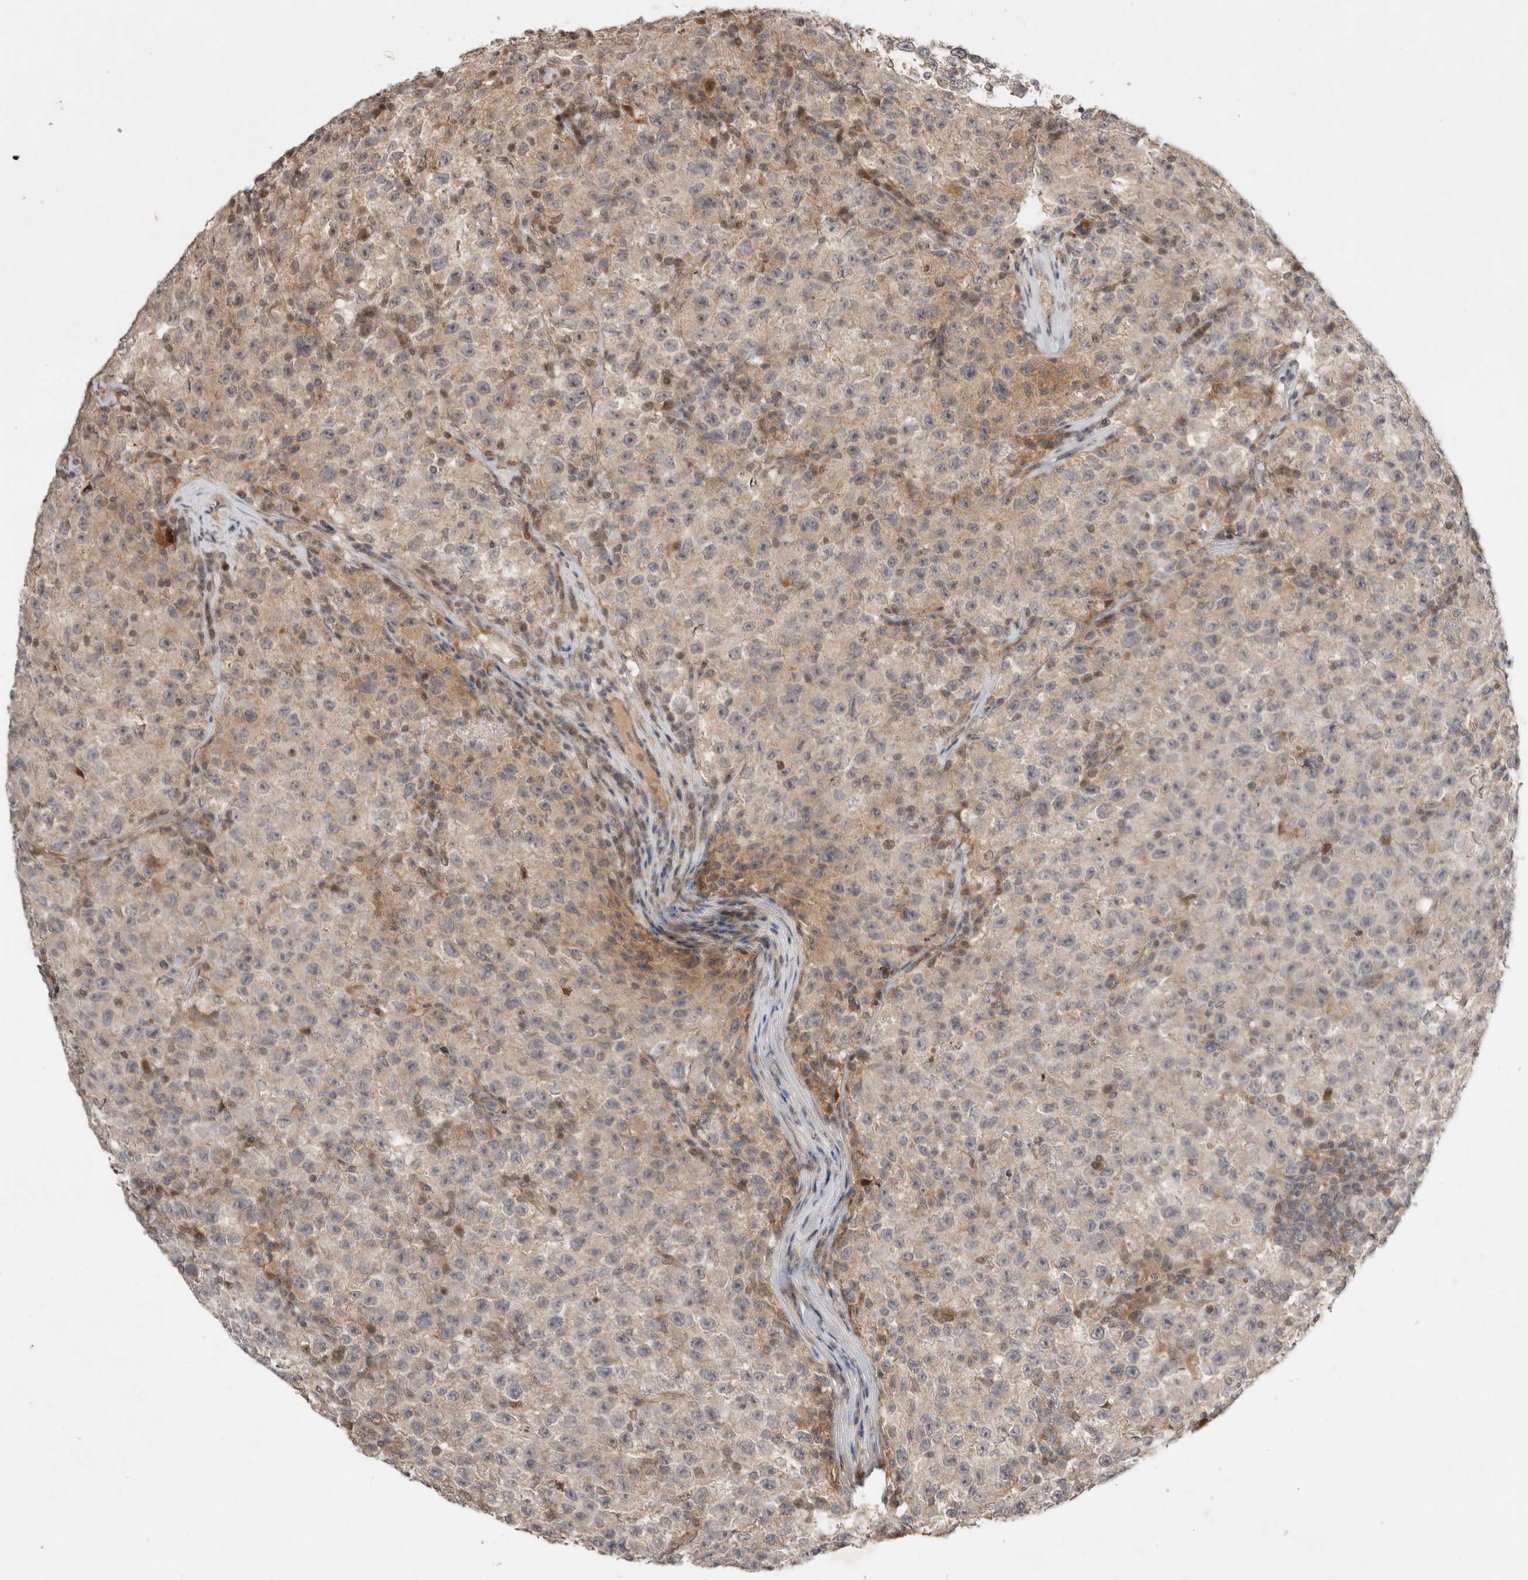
{"staining": {"intensity": "weak", "quantity": "25%-75%", "location": "cytoplasmic/membranous"}, "tissue": "testis cancer", "cell_type": "Tumor cells", "image_type": "cancer", "snomed": [{"axis": "morphology", "description": "Seminoma, NOS"}, {"axis": "topography", "description": "Testis"}], "caption": "Testis cancer (seminoma) stained with IHC displays weak cytoplasmic/membranous positivity in about 25%-75% of tumor cells.", "gene": "EIF2AK1", "patient": {"sex": "male", "age": 22}}